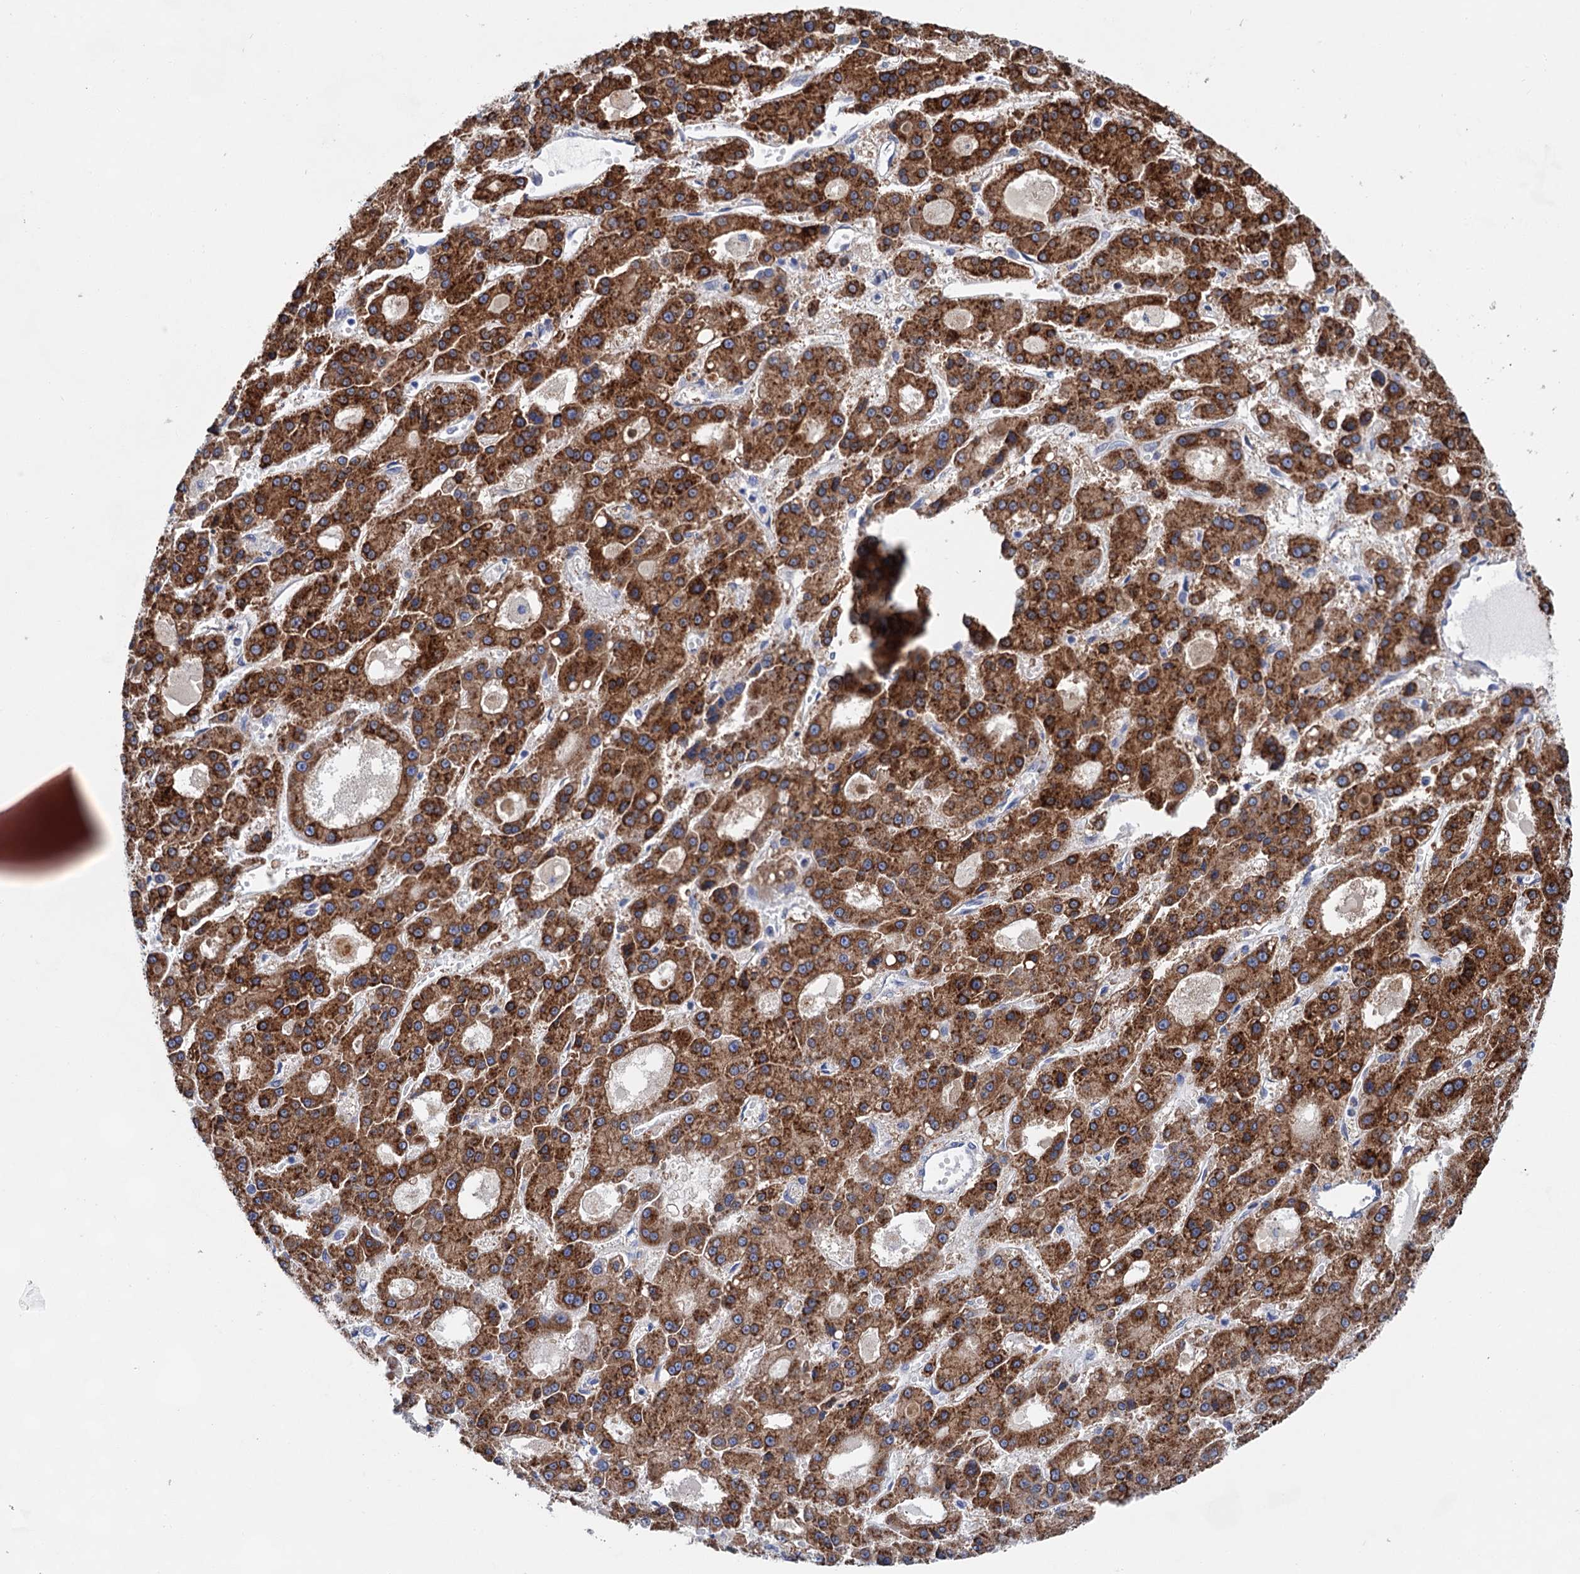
{"staining": {"intensity": "strong", "quantity": "25%-75%", "location": "cytoplasmic/membranous"}, "tissue": "liver cancer", "cell_type": "Tumor cells", "image_type": "cancer", "snomed": [{"axis": "morphology", "description": "Carcinoma, Hepatocellular, NOS"}, {"axis": "topography", "description": "Liver"}], "caption": "IHC staining of liver cancer, which demonstrates high levels of strong cytoplasmic/membranous positivity in approximately 25%-75% of tumor cells indicating strong cytoplasmic/membranous protein expression. The staining was performed using DAB (brown) for protein detection and nuclei were counterstained in hematoxylin (blue).", "gene": "MORN3", "patient": {"sex": "male", "age": 70}}